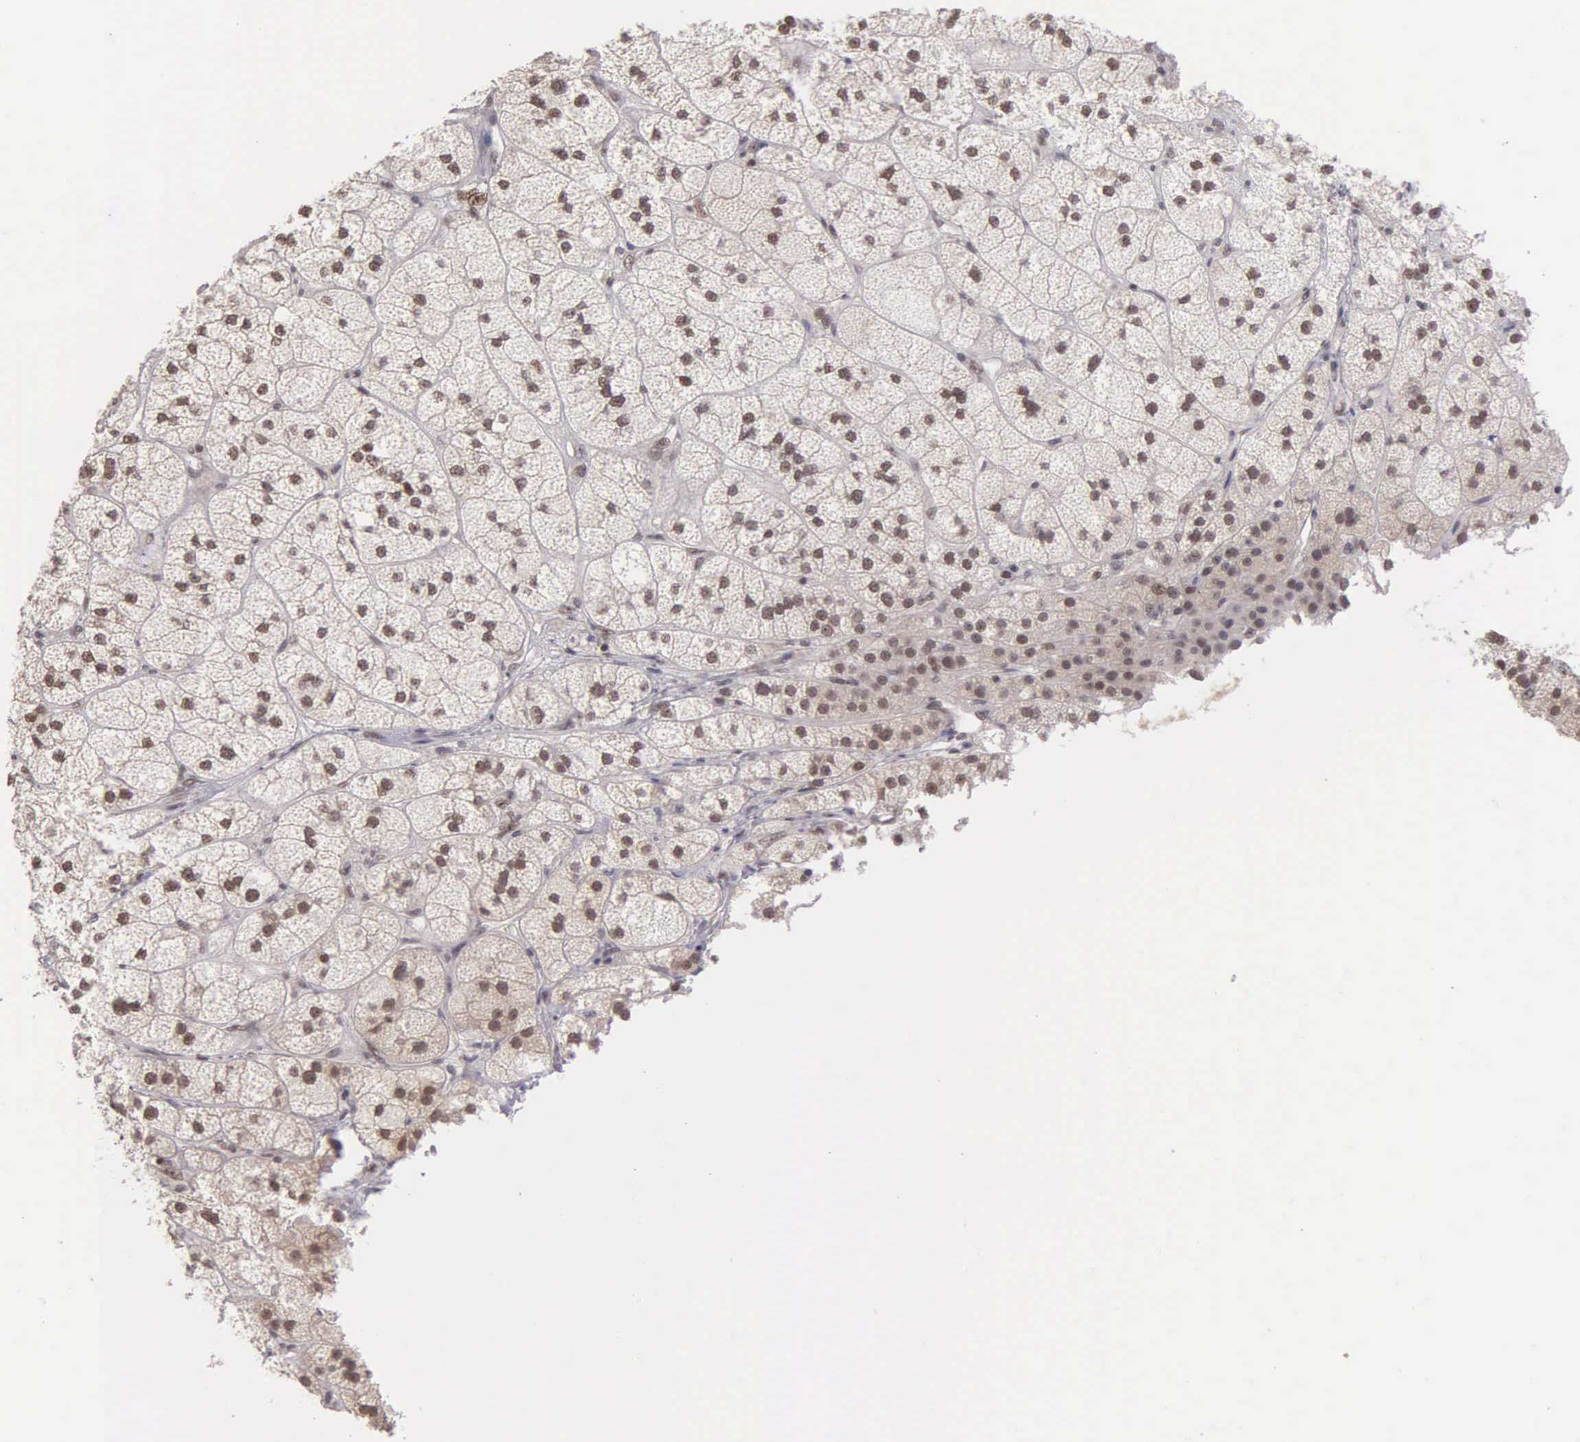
{"staining": {"intensity": "moderate", "quantity": ">75%", "location": "nuclear"}, "tissue": "adrenal gland", "cell_type": "Glandular cells", "image_type": "normal", "snomed": [{"axis": "morphology", "description": "Normal tissue, NOS"}, {"axis": "topography", "description": "Adrenal gland"}], "caption": "A high-resolution micrograph shows immunohistochemistry (IHC) staining of benign adrenal gland, which shows moderate nuclear staining in about >75% of glandular cells. (brown staining indicates protein expression, while blue staining denotes nuclei).", "gene": "UBR7", "patient": {"sex": "female", "age": 60}}